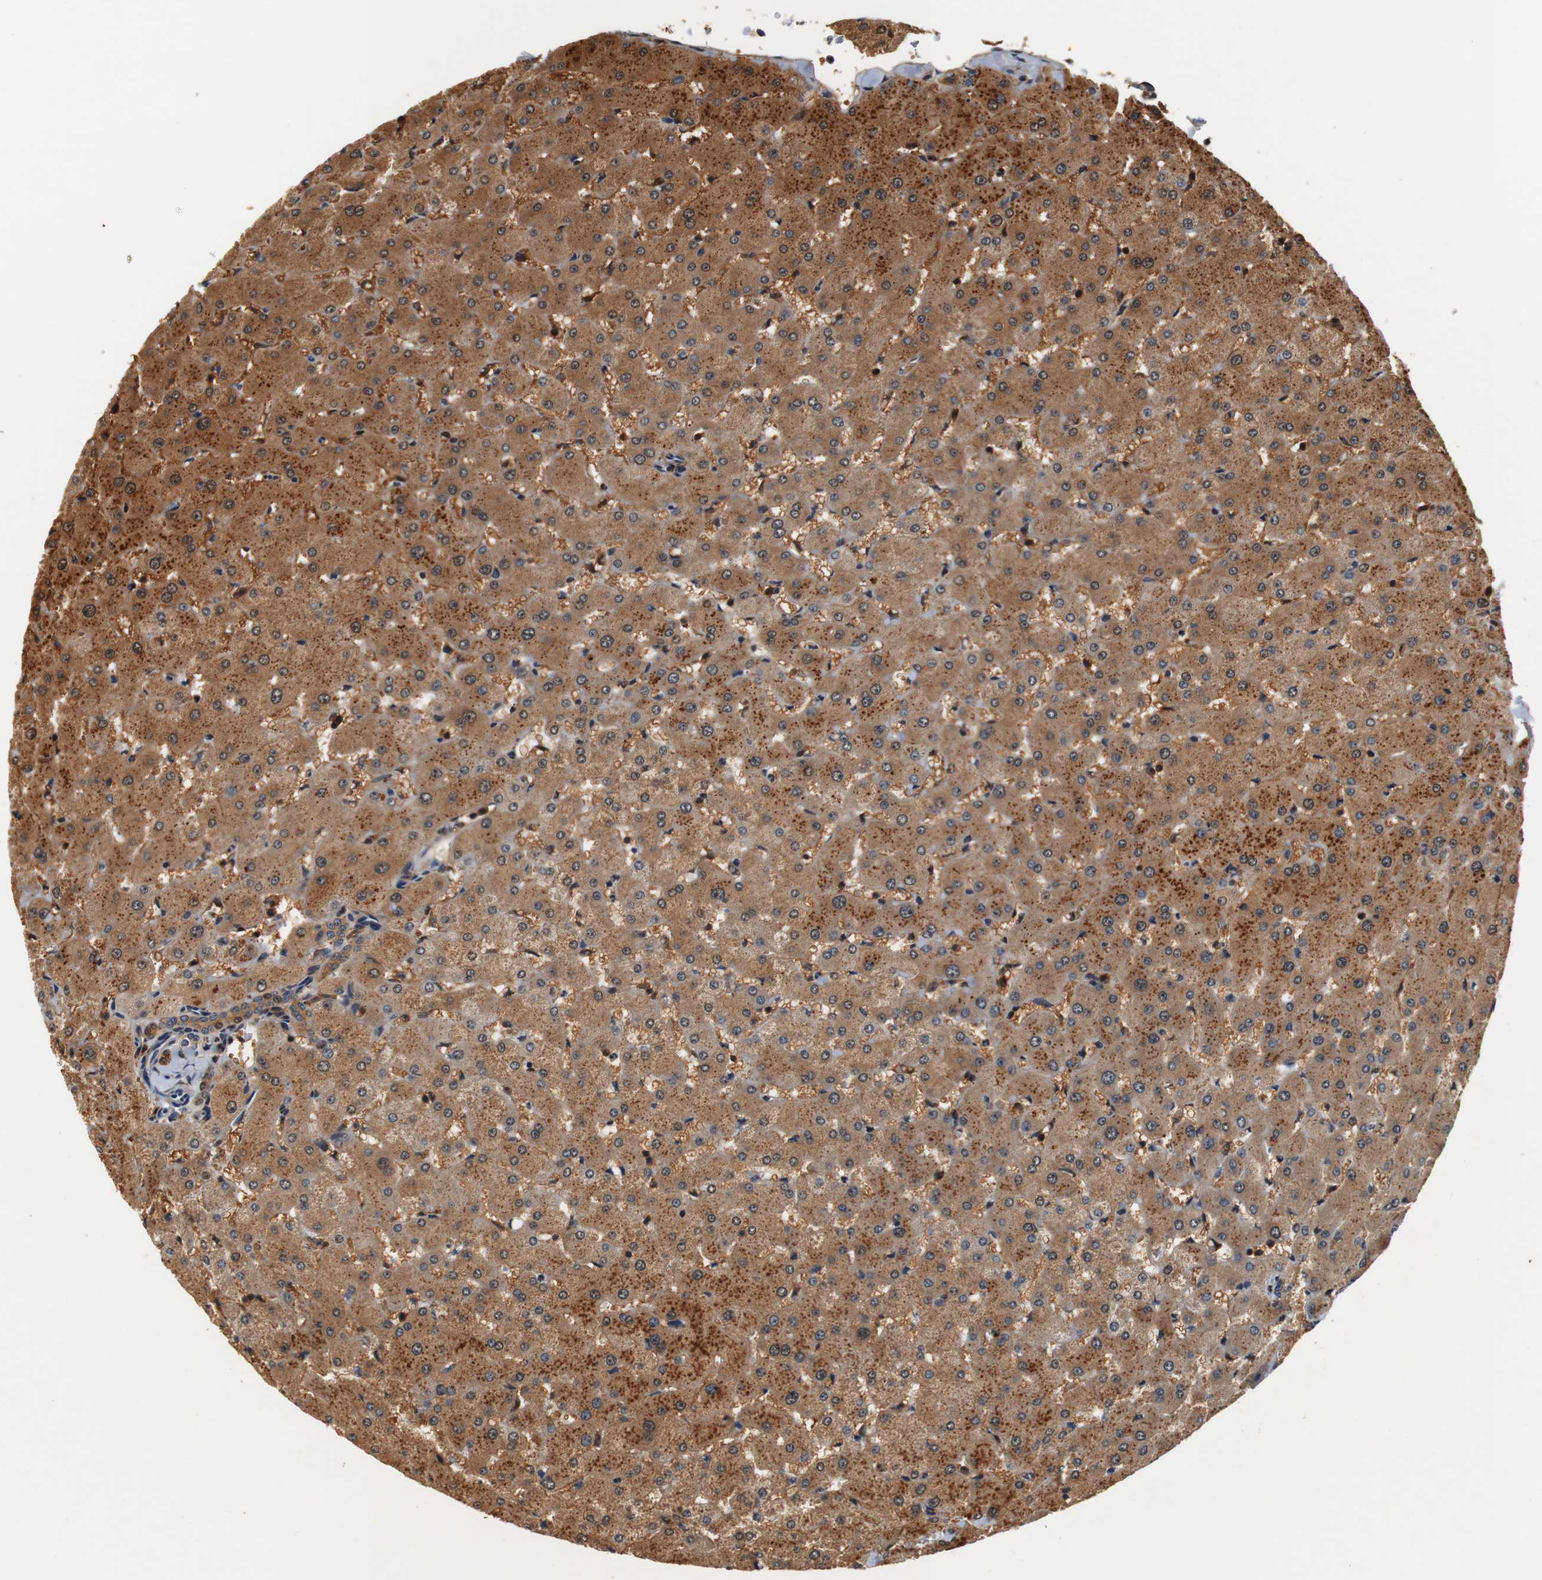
{"staining": {"intensity": "moderate", "quantity": ">75%", "location": "cytoplasmic/membranous"}, "tissue": "liver", "cell_type": "Cholangiocytes", "image_type": "normal", "snomed": [{"axis": "morphology", "description": "Normal tissue, NOS"}, {"axis": "topography", "description": "Liver"}], "caption": "A high-resolution image shows immunohistochemistry staining of normal liver, which demonstrates moderate cytoplasmic/membranous staining in about >75% of cholangiocytes.", "gene": "LRP4", "patient": {"sex": "female", "age": 63}}